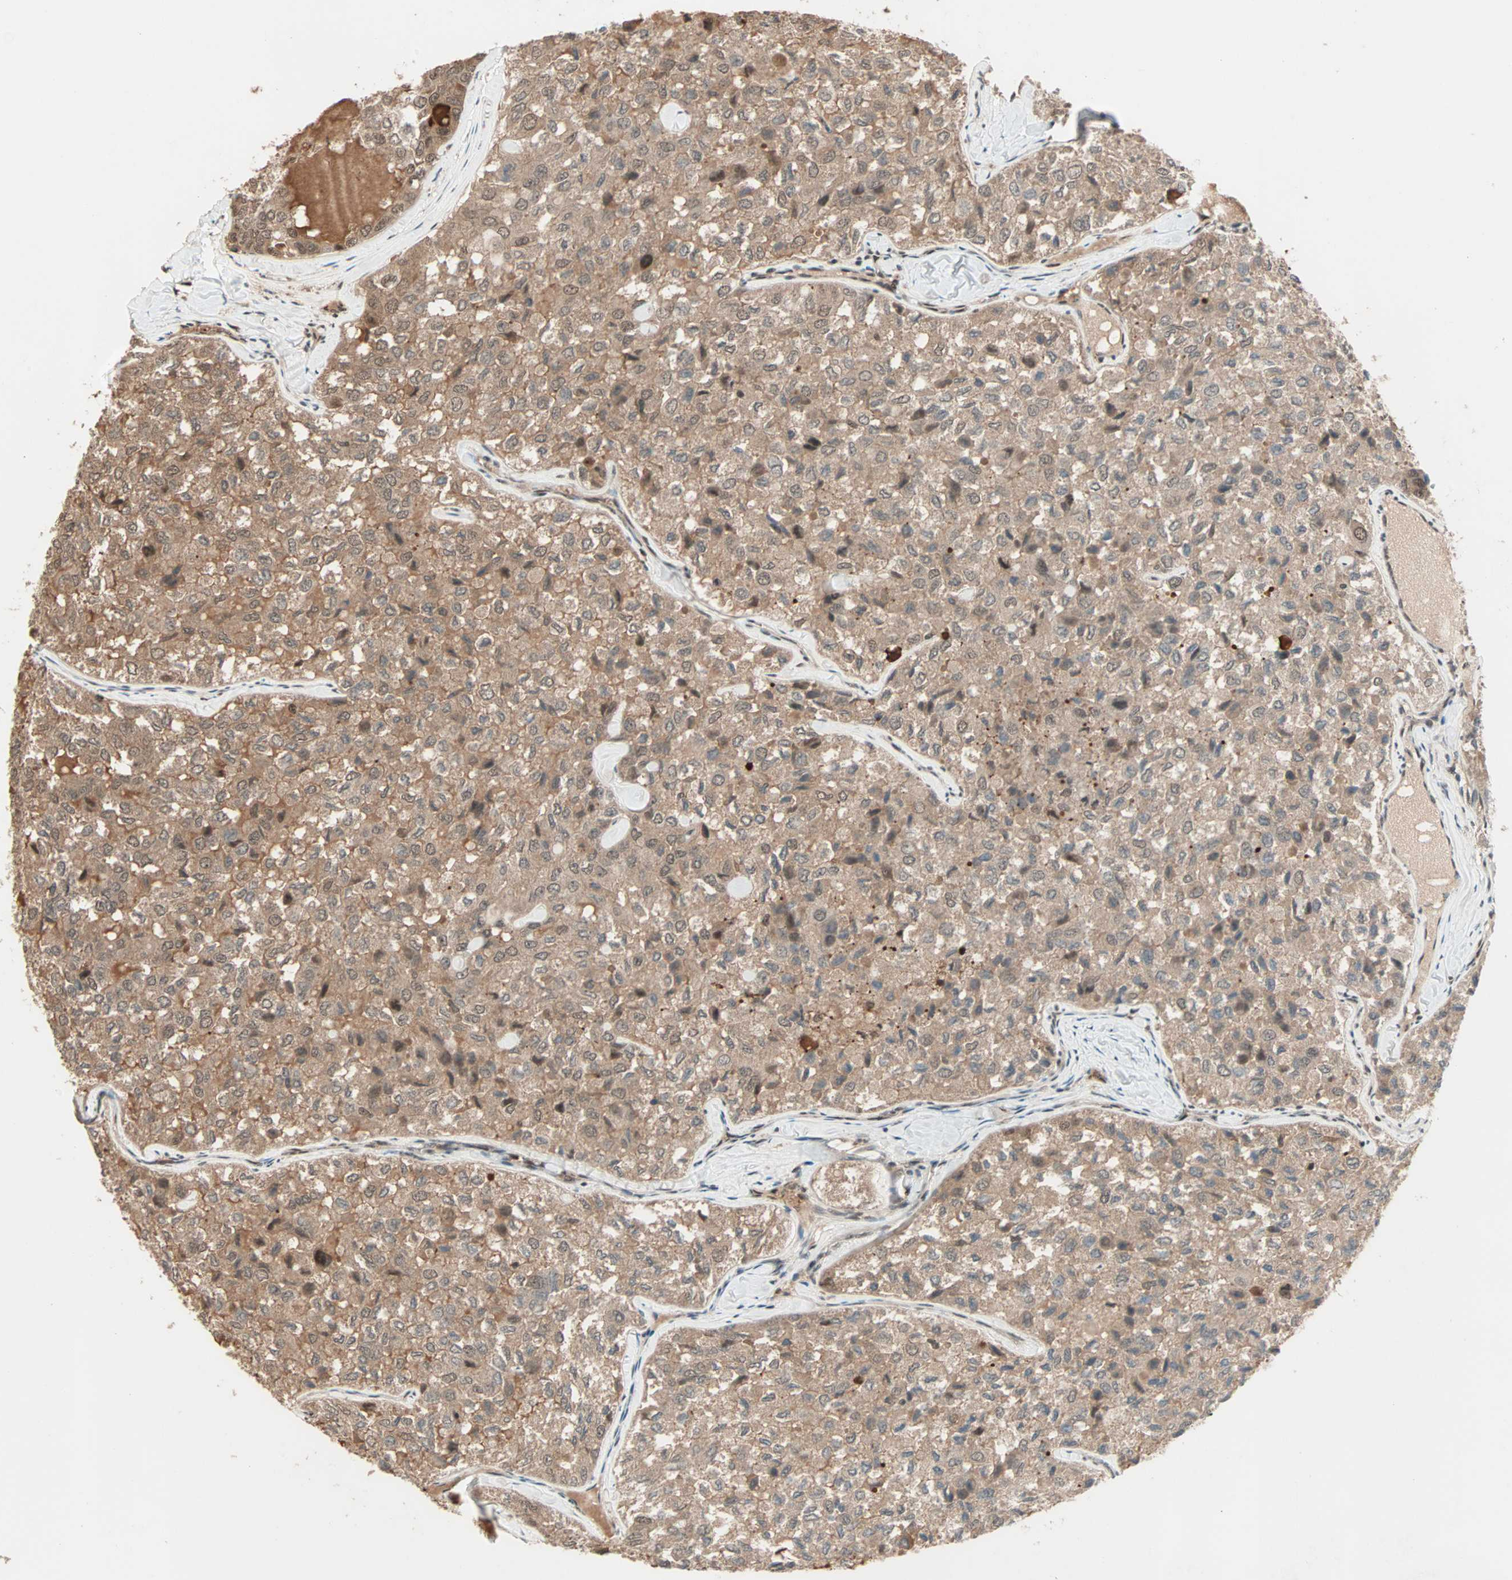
{"staining": {"intensity": "moderate", "quantity": ">75%", "location": "cytoplasmic/membranous"}, "tissue": "thyroid cancer", "cell_type": "Tumor cells", "image_type": "cancer", "snomed": [{"axis": "morphology", "description": "Follicular adenoma carcinoma, NOS"}, {"axis": "topography", "description": "Thyroid gland"}], "caption": "Thyroid cancer (follicular adenoma carcinoma) was stained to show a protein in brown. There is medium levels of moderate cytoplasmic/membranous staining in approximately >75% of tumor cells.", "gene": "ZNF701", "patient": {"sex": "male", "age": 75}}